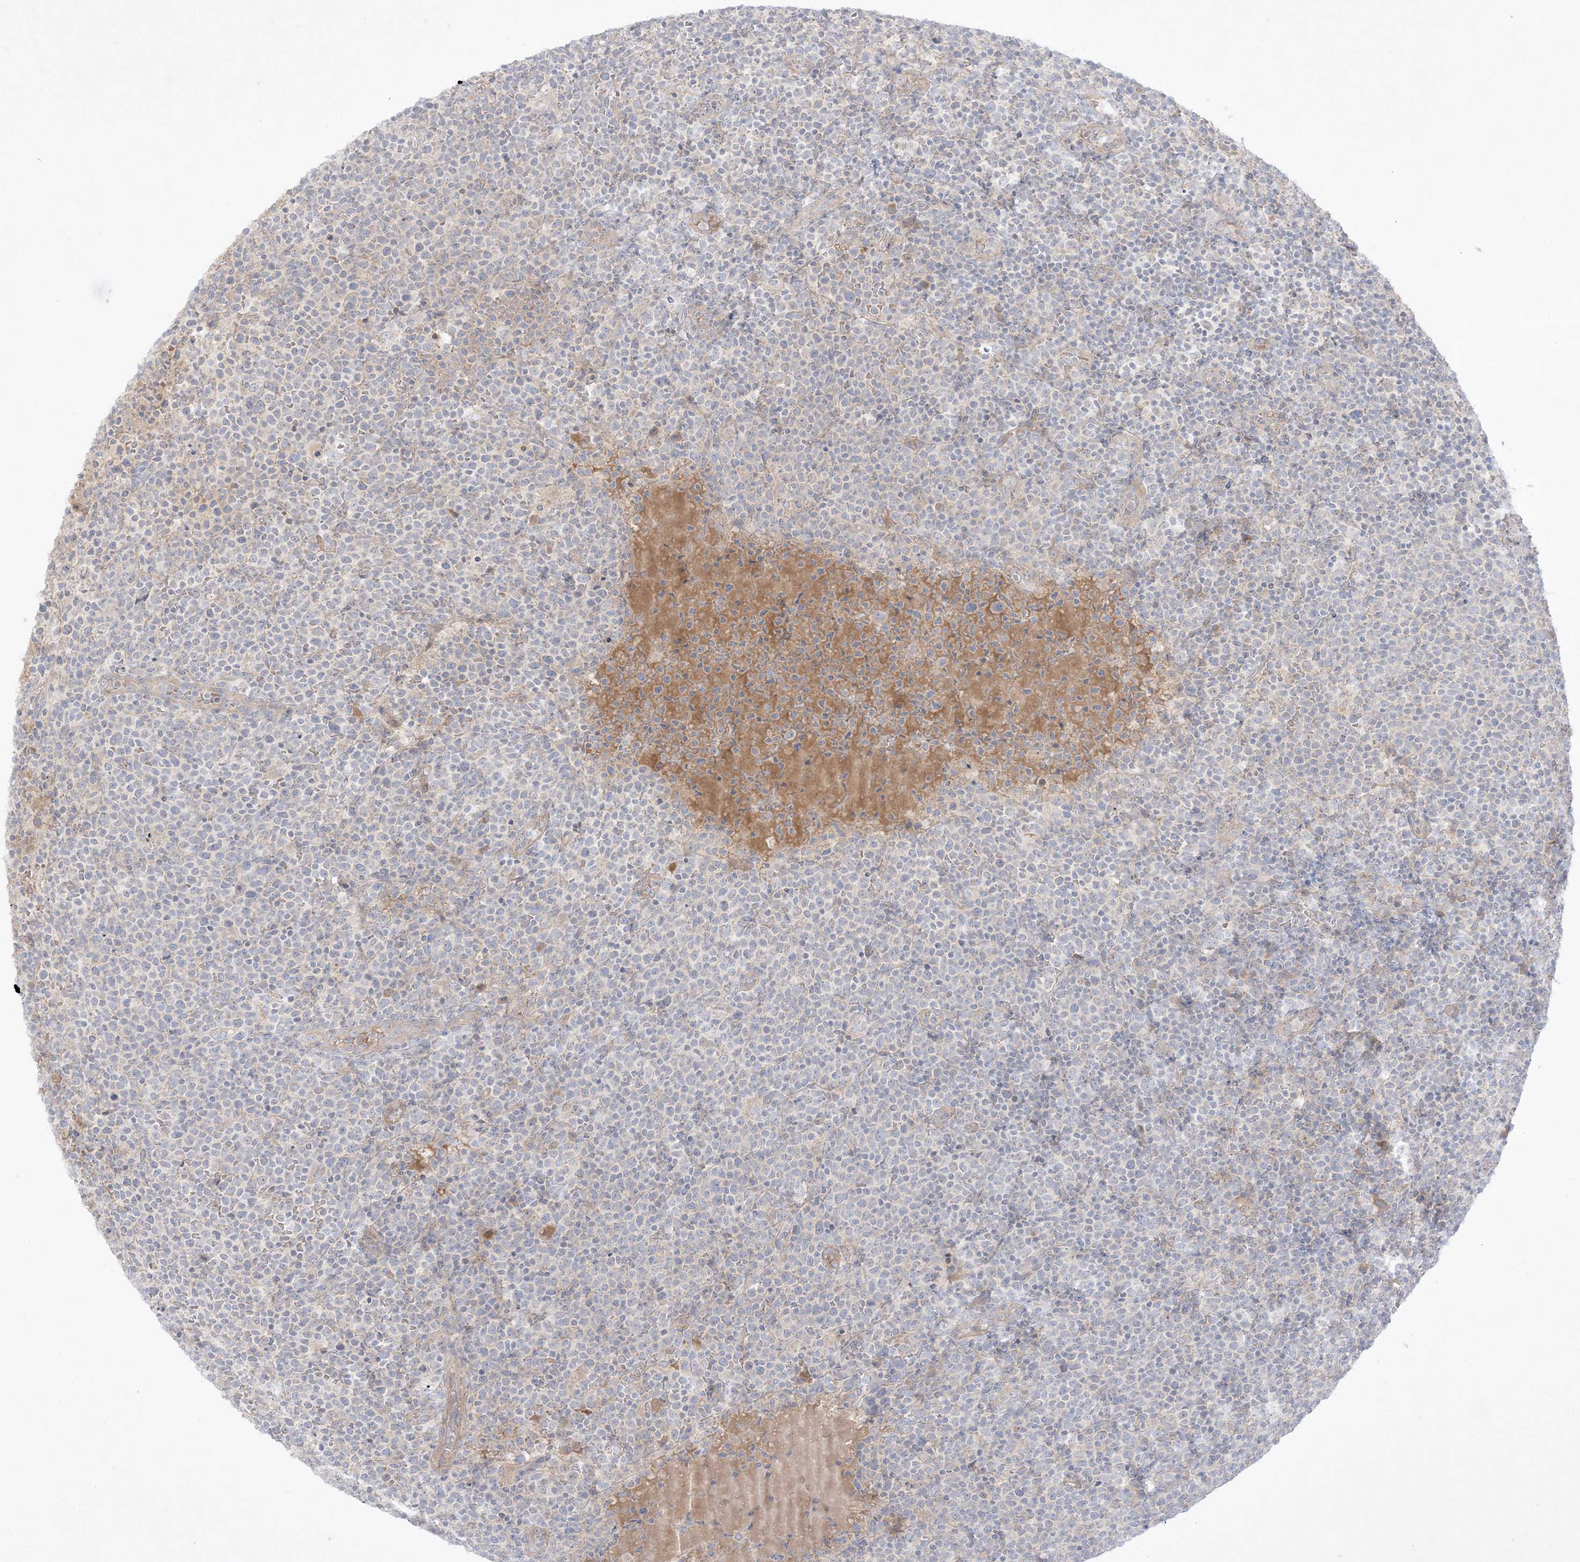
{"staining": {"intensity": "negative", "quantity": "none", "location": "none"}, "tissue": "lymphoma", "cell_type": "Tumor cells", "image_type": "cancer", "snomed": [{"axis": "morphology", "description": "Malignant lymphoma, non-Hodgkin's type, High grade"}, {"axis": "topography", "description": "Lymph node"}], "caption": "Immunohistochemical staining of lymphoma displays no significant positivity in tumor cells. (Immunohistochemistry, brightfield microscopy, high magnification).", "gene": "PLEKHA3", "patient": {"sex": "male", "age": 61}}